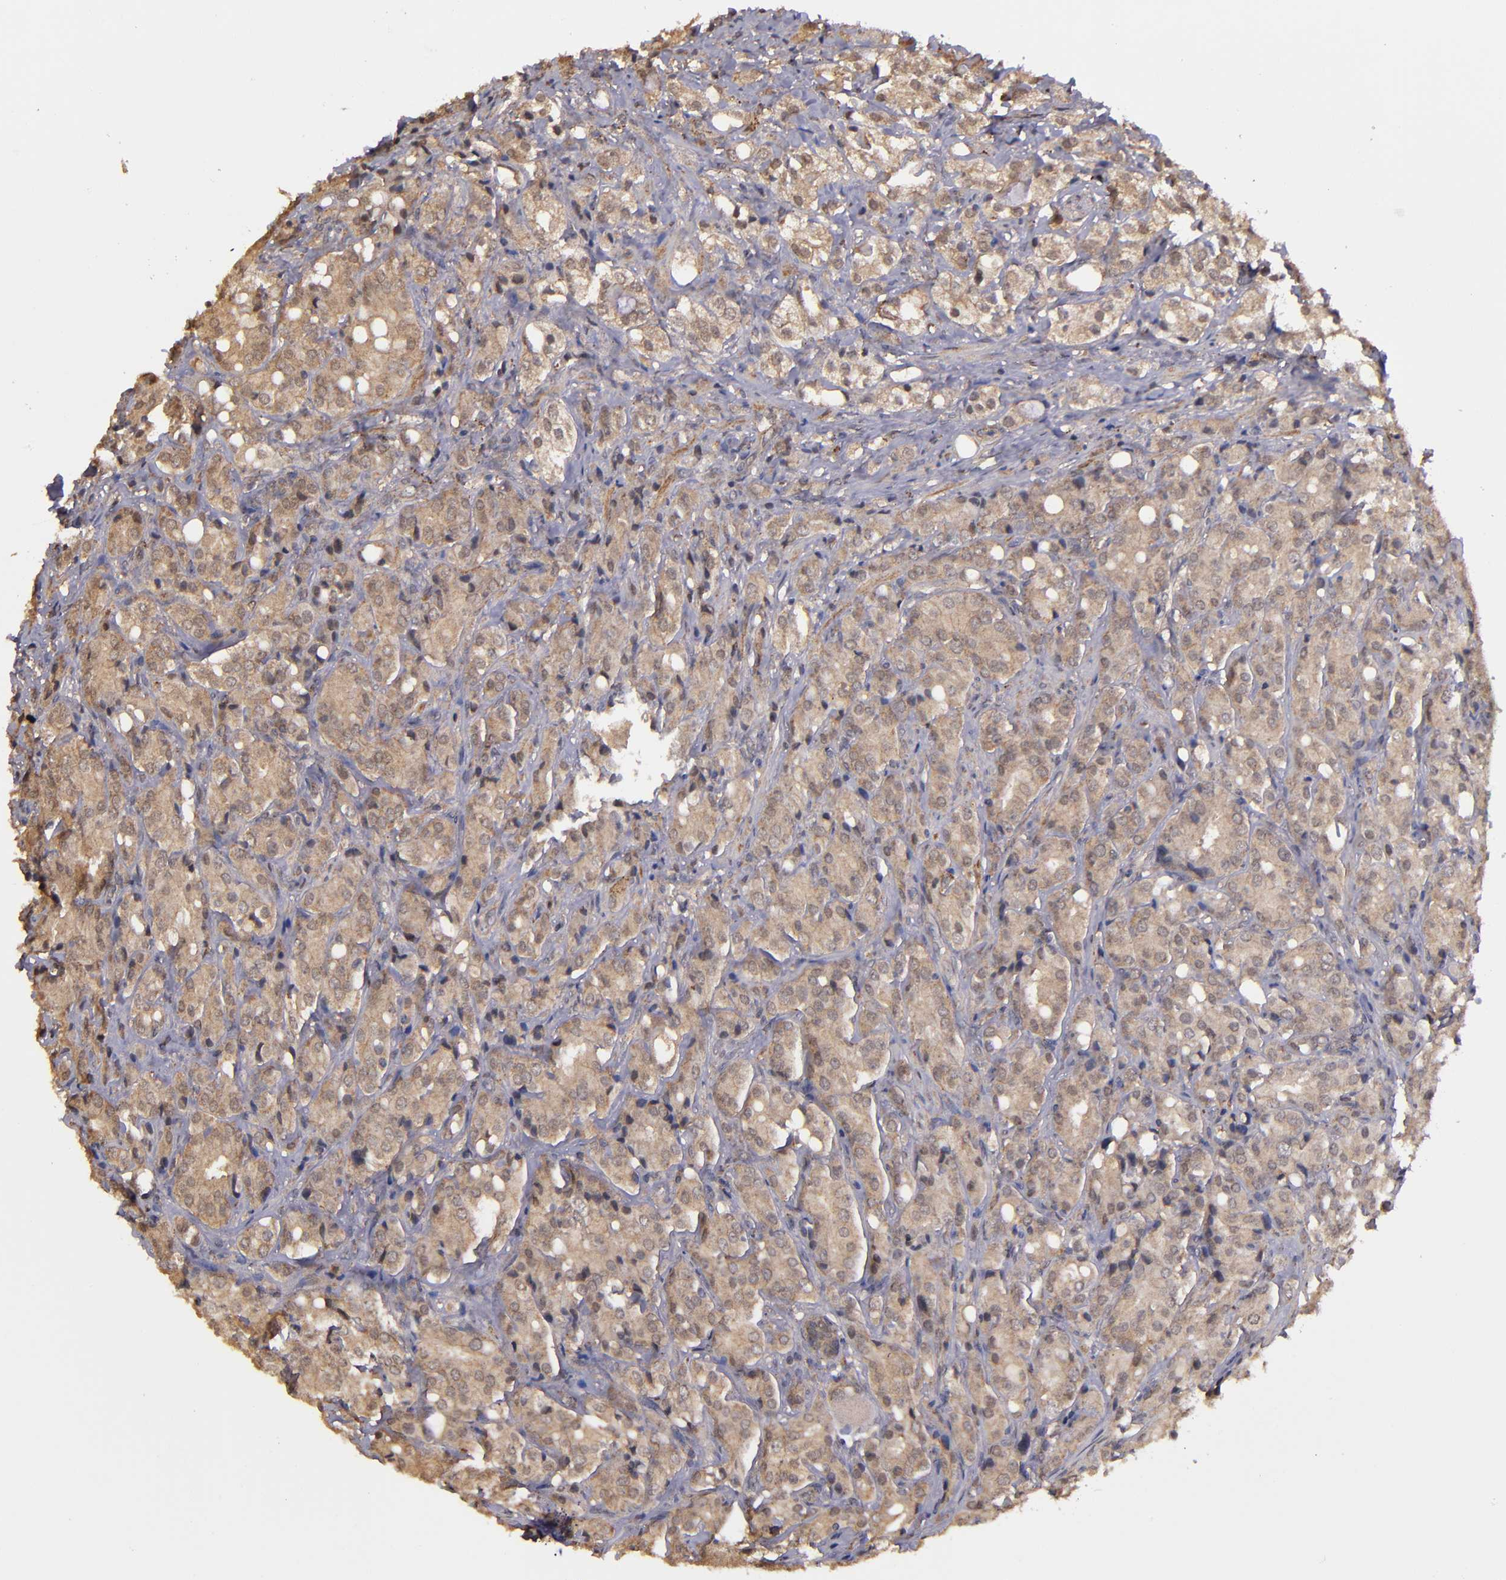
{"staining": {"intensity": "moderate", "quantity": ">75%", "location": "cytoplasmic/membranous,nuclear"}, "tissue": "prostate cancer", "cell_type": "Tumor cells", "image_type": "cancer", "snomed": [{"axis": "morphology", "description": "Adenocarcinoma, High grade"}, {"axis": "topography", "description": "Prostate"}], "caption": "Brown immunohistochemical staining in prostate cancer demonstrates moderate cytoplasmic/membranous and nuclear staining in approximately >75% of tumor cells.", "gene": "SIPA1L1", "patient": {"sex": "male", "age": 68}}